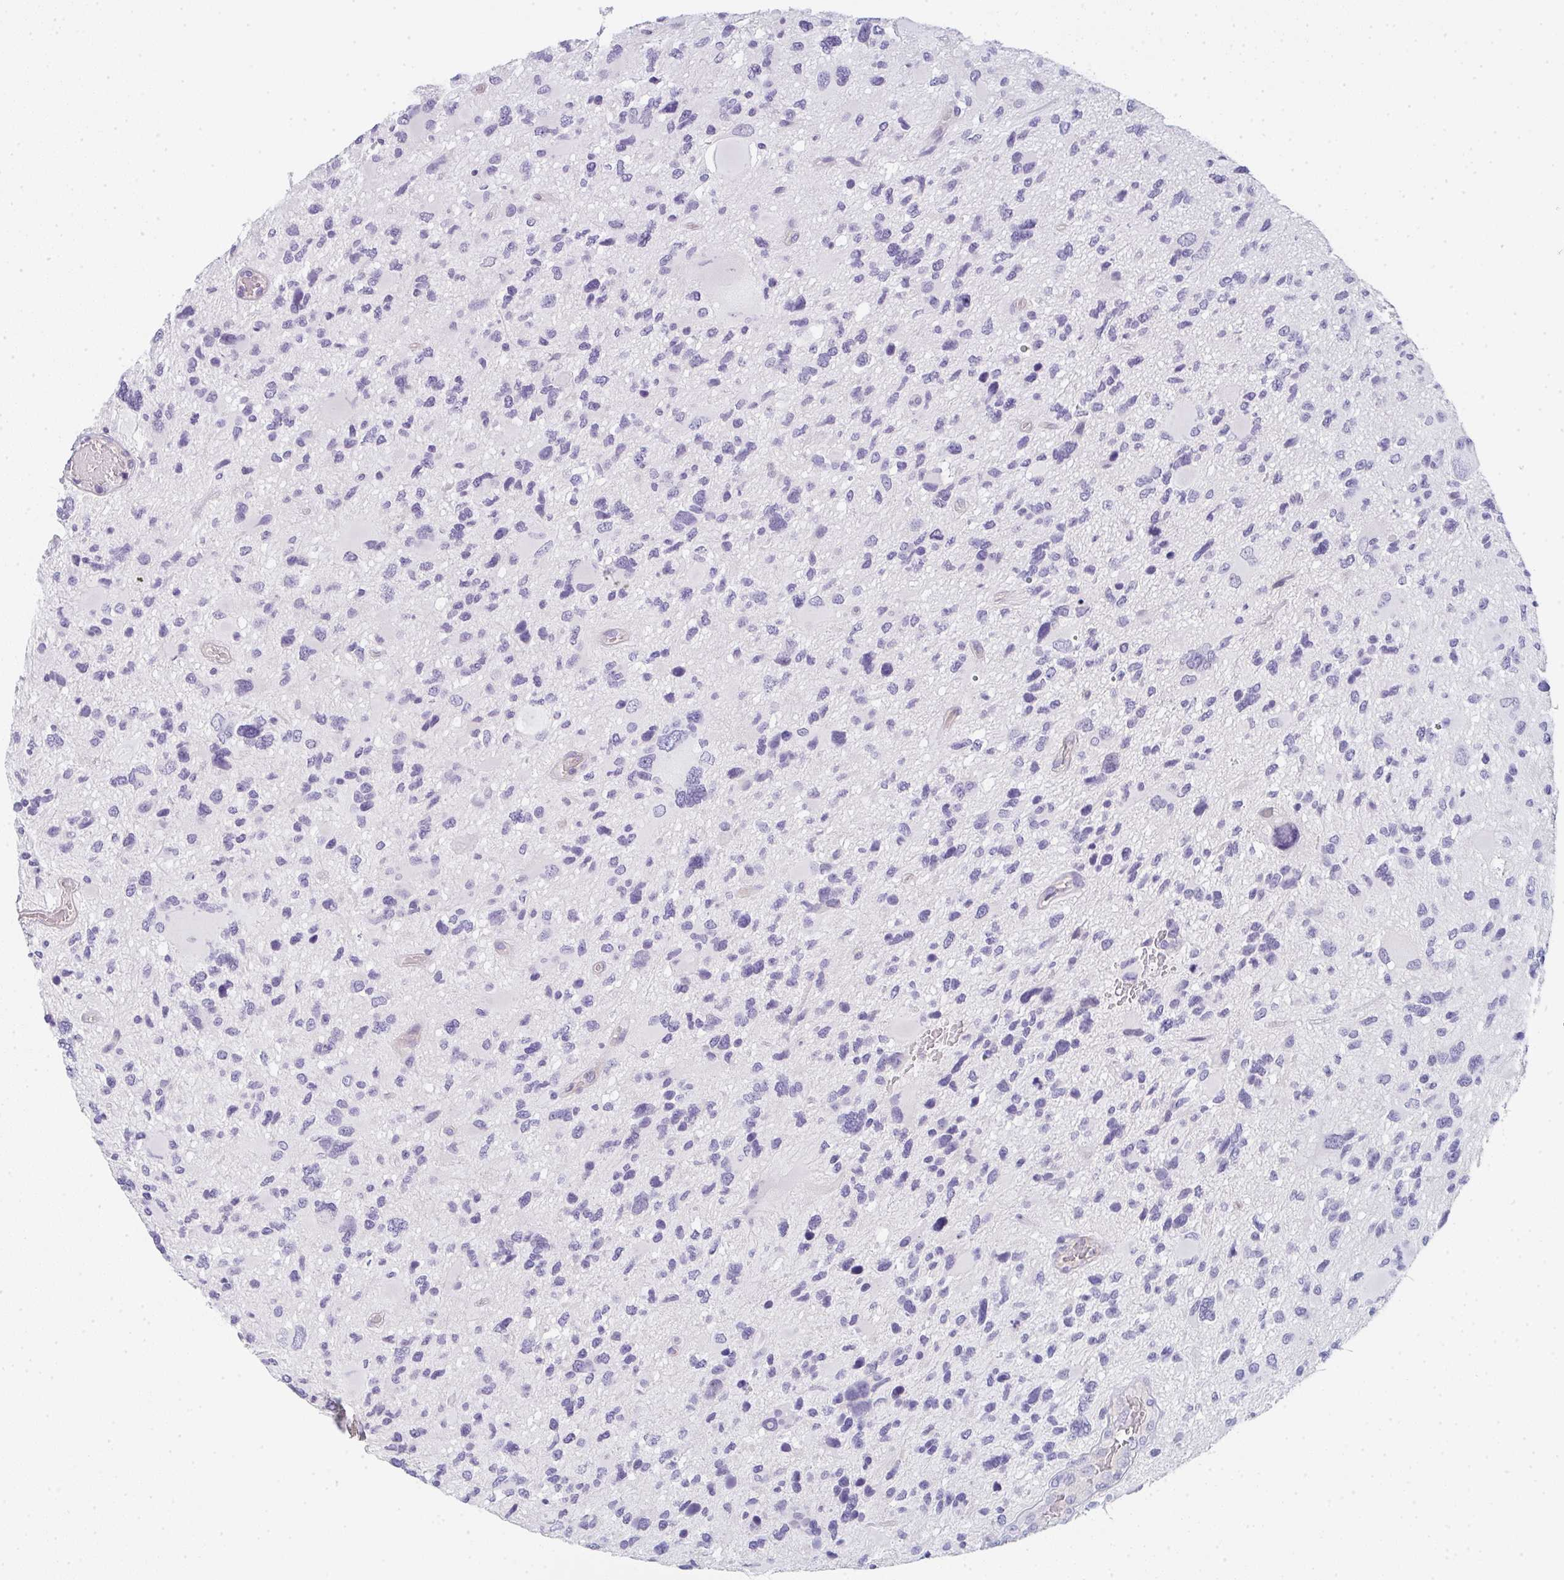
{"staining": {"intensity": "negative", "quantity": "none", "location": "none"}, "tissue": "glioma", "cell_type": "Tumor cells", "image_type": "cancer", "snomed": [{"axis": "morphology", "description": "Glioma, malignant, High grade"}, {"axis": "topography", "description": "Brain"}], "caption": "Immunohistochemical staining of human glioma displays no significant positivity in tumor cells.", "gene": "CACNA1S", "patient": {"sex": "female", "age": 11}}